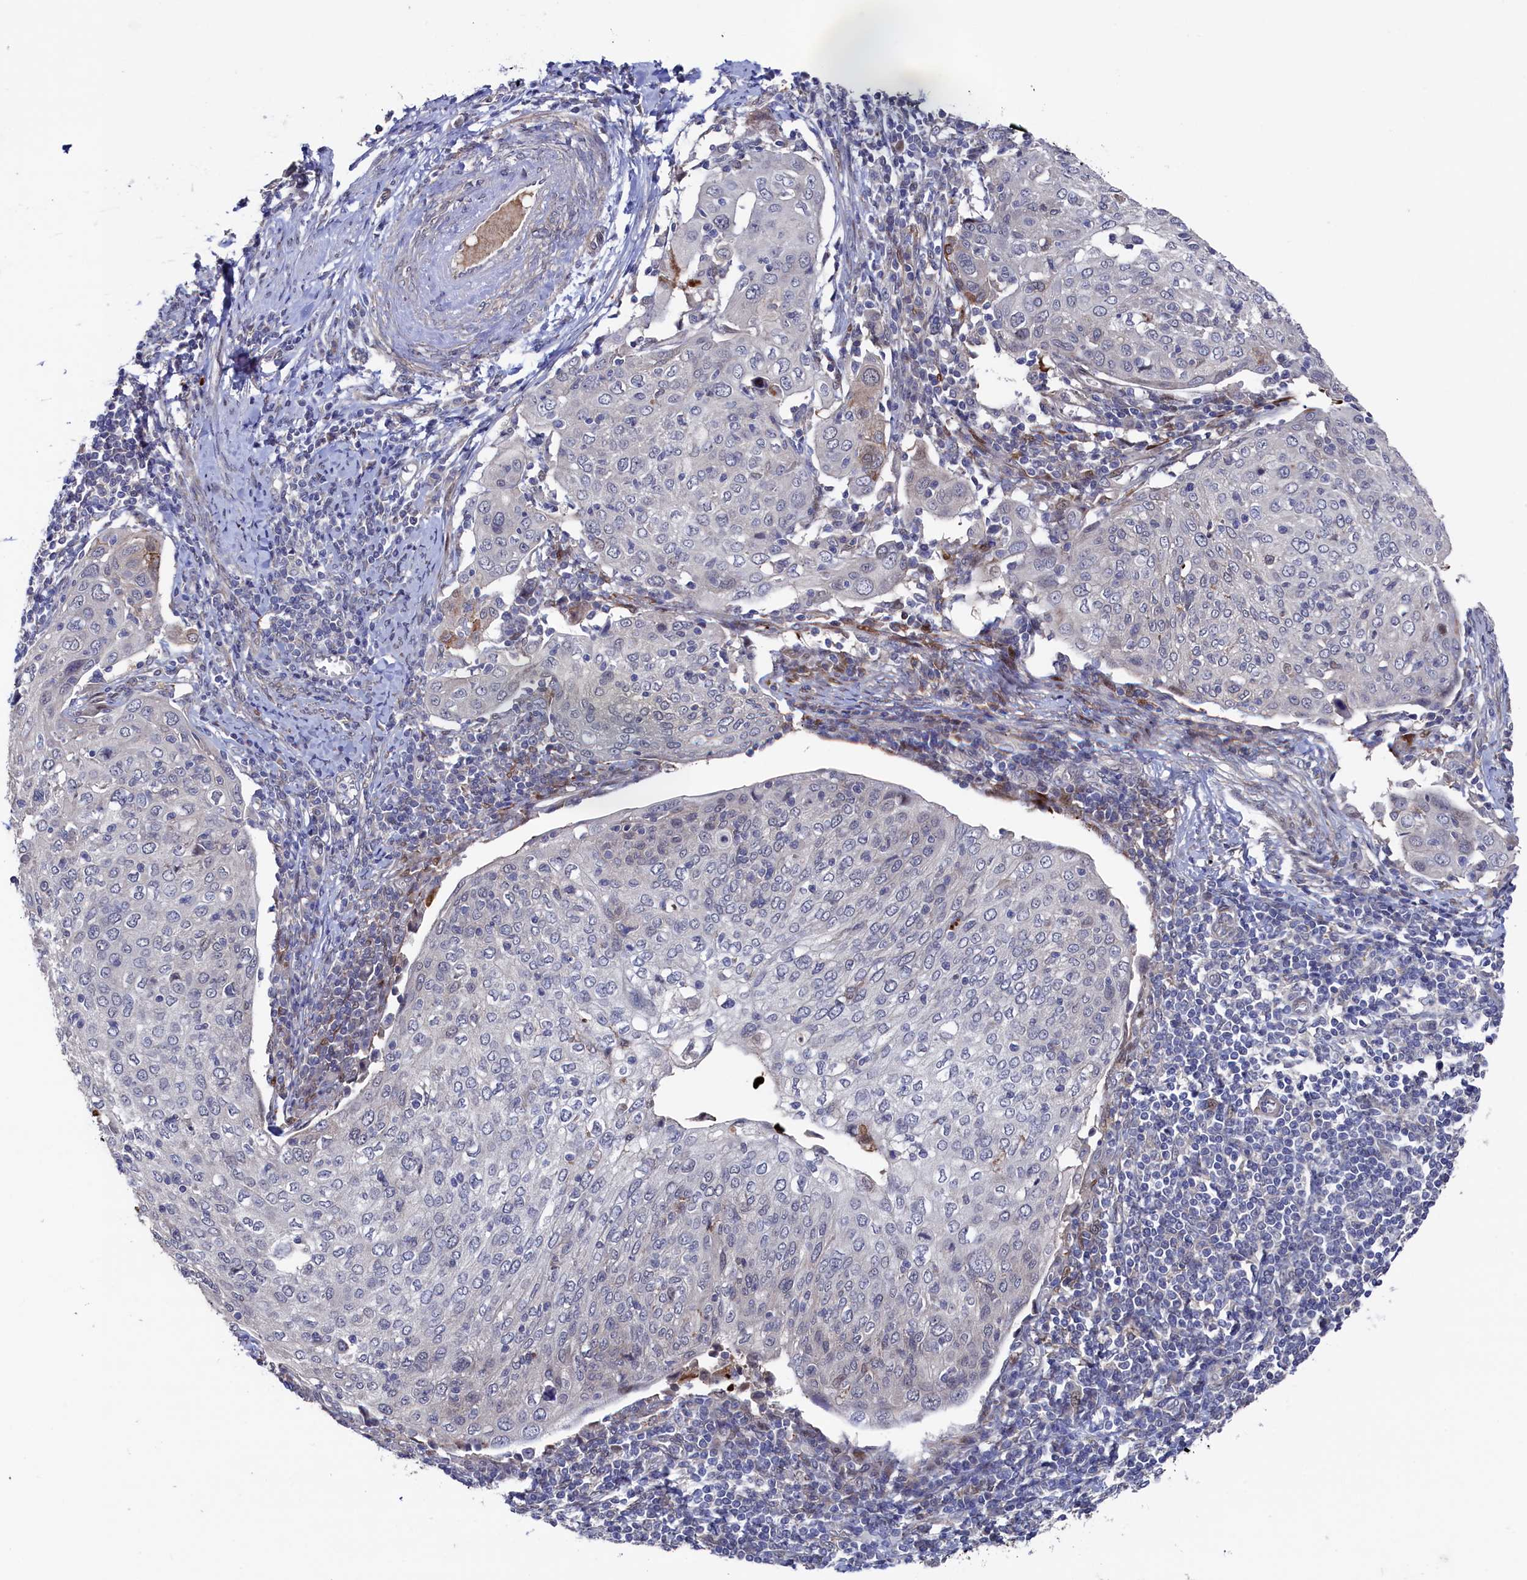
{"staining": {"intensity": "negative", "quantity": "none", "location": "none"}, "tissue": "cervical cancer", "cell_type": "Tumor cells", "image_type": "cancer", "snomed": [{"axis": "morphology", "description": "Squamous cell carcinoma, NOS"}, {"axis": "topography", "description": "Cervix"}], "caption": "Tumor cells show no significant protein positivity in cervical squamous cell carcinoma. (DAB immunohistochemistry with hematoxylin counter stain).", "gene": "ZNF891", "patient": {"sex": "female", "age": 67}}